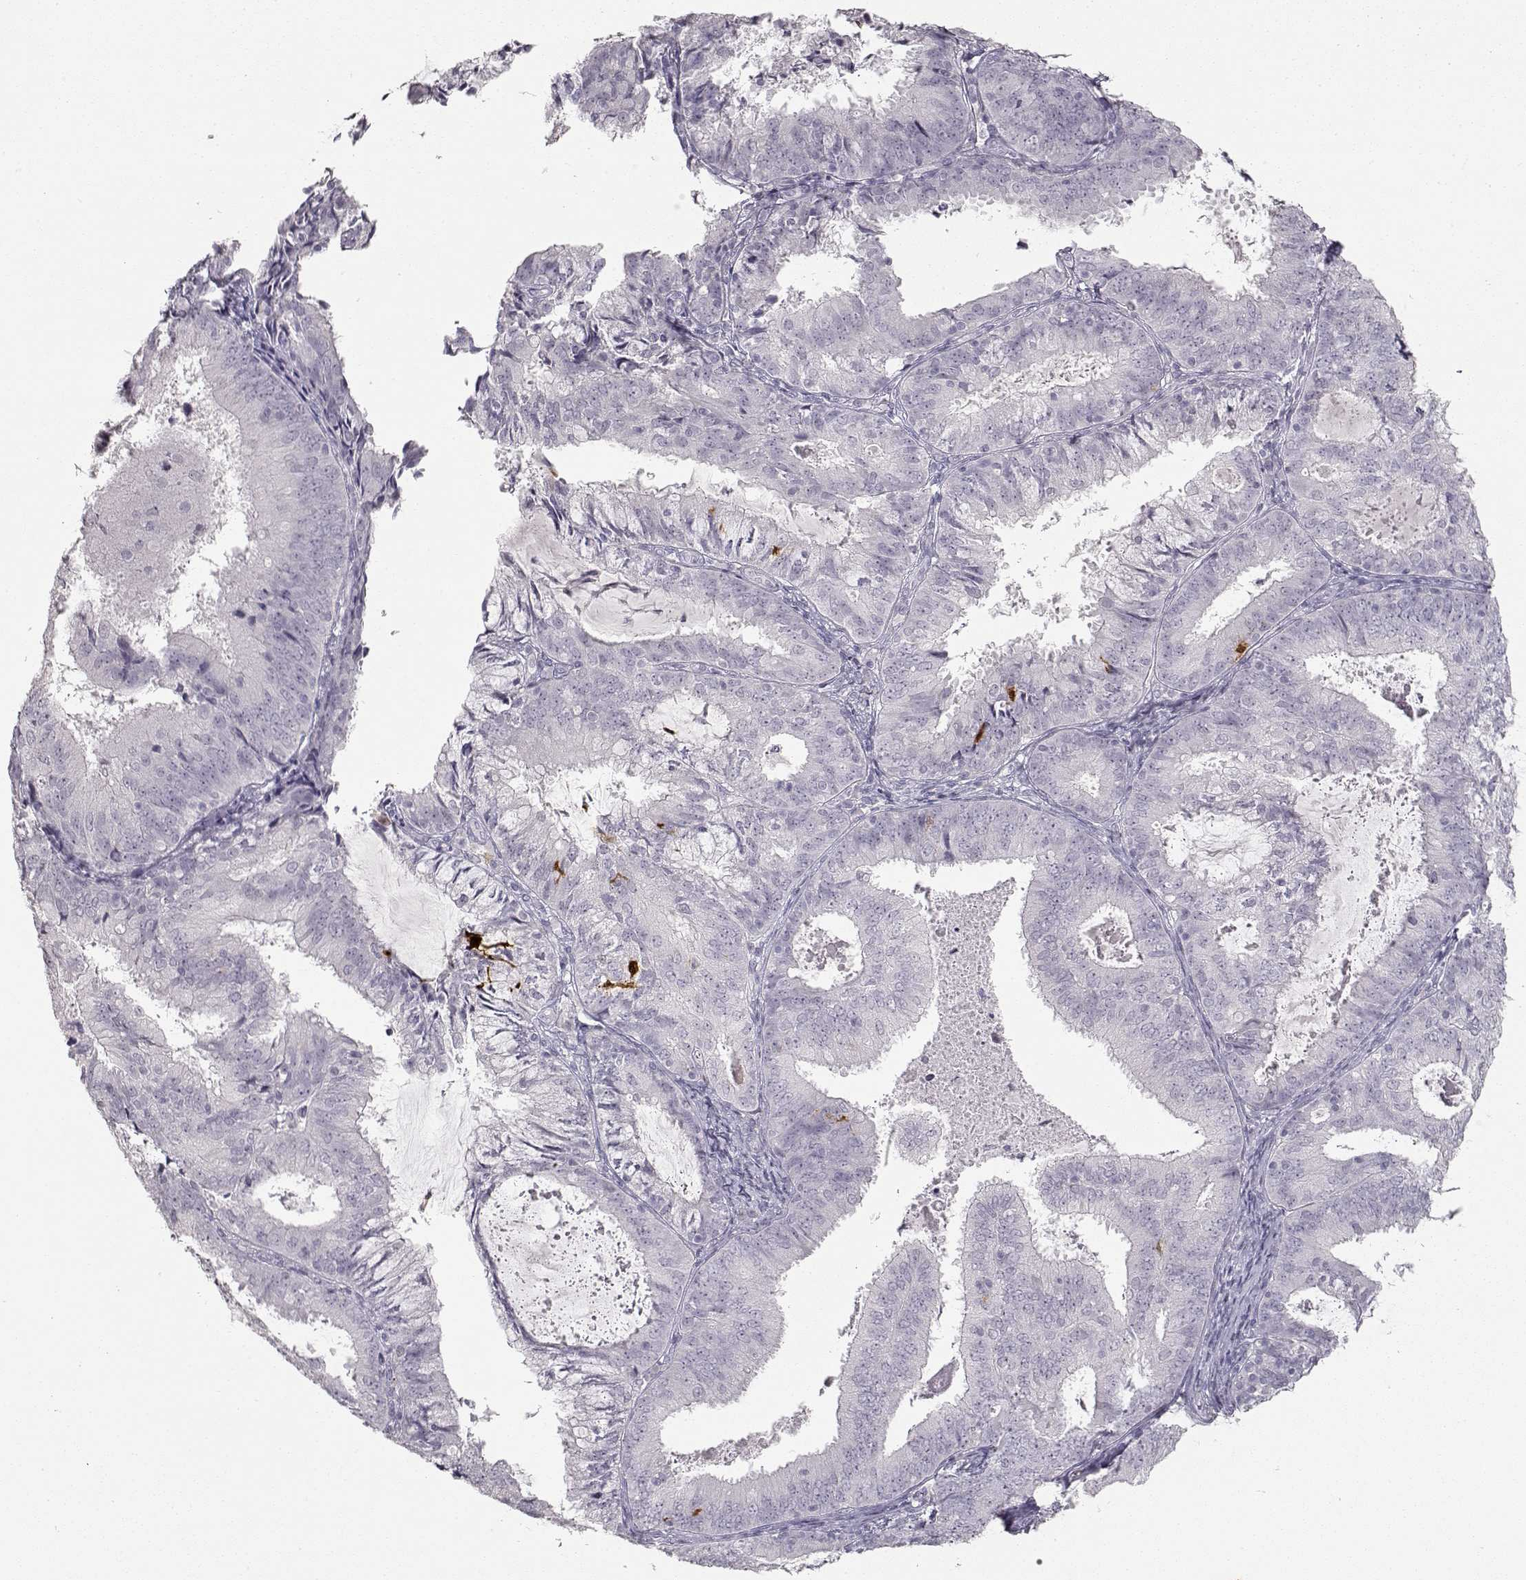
{"staining": {"intensity": "negative", "quantity": "none", "location": "none"}, "tissue": "endometrial cancer", "cell_type": "Tumor cells", "image_type": "cancer", "snomed": [{"axis": "morphology", "description": "Adenocarcinoma, NOS"}, {"axis": "topography", "description": "Endometrium"}], "caption": "The histopathology image demonstrates no significant expression in tumor cells of adenocarcinoma (endometrial).", "gene": "S100B", "patient": {"sex": "female", "age": 57}}